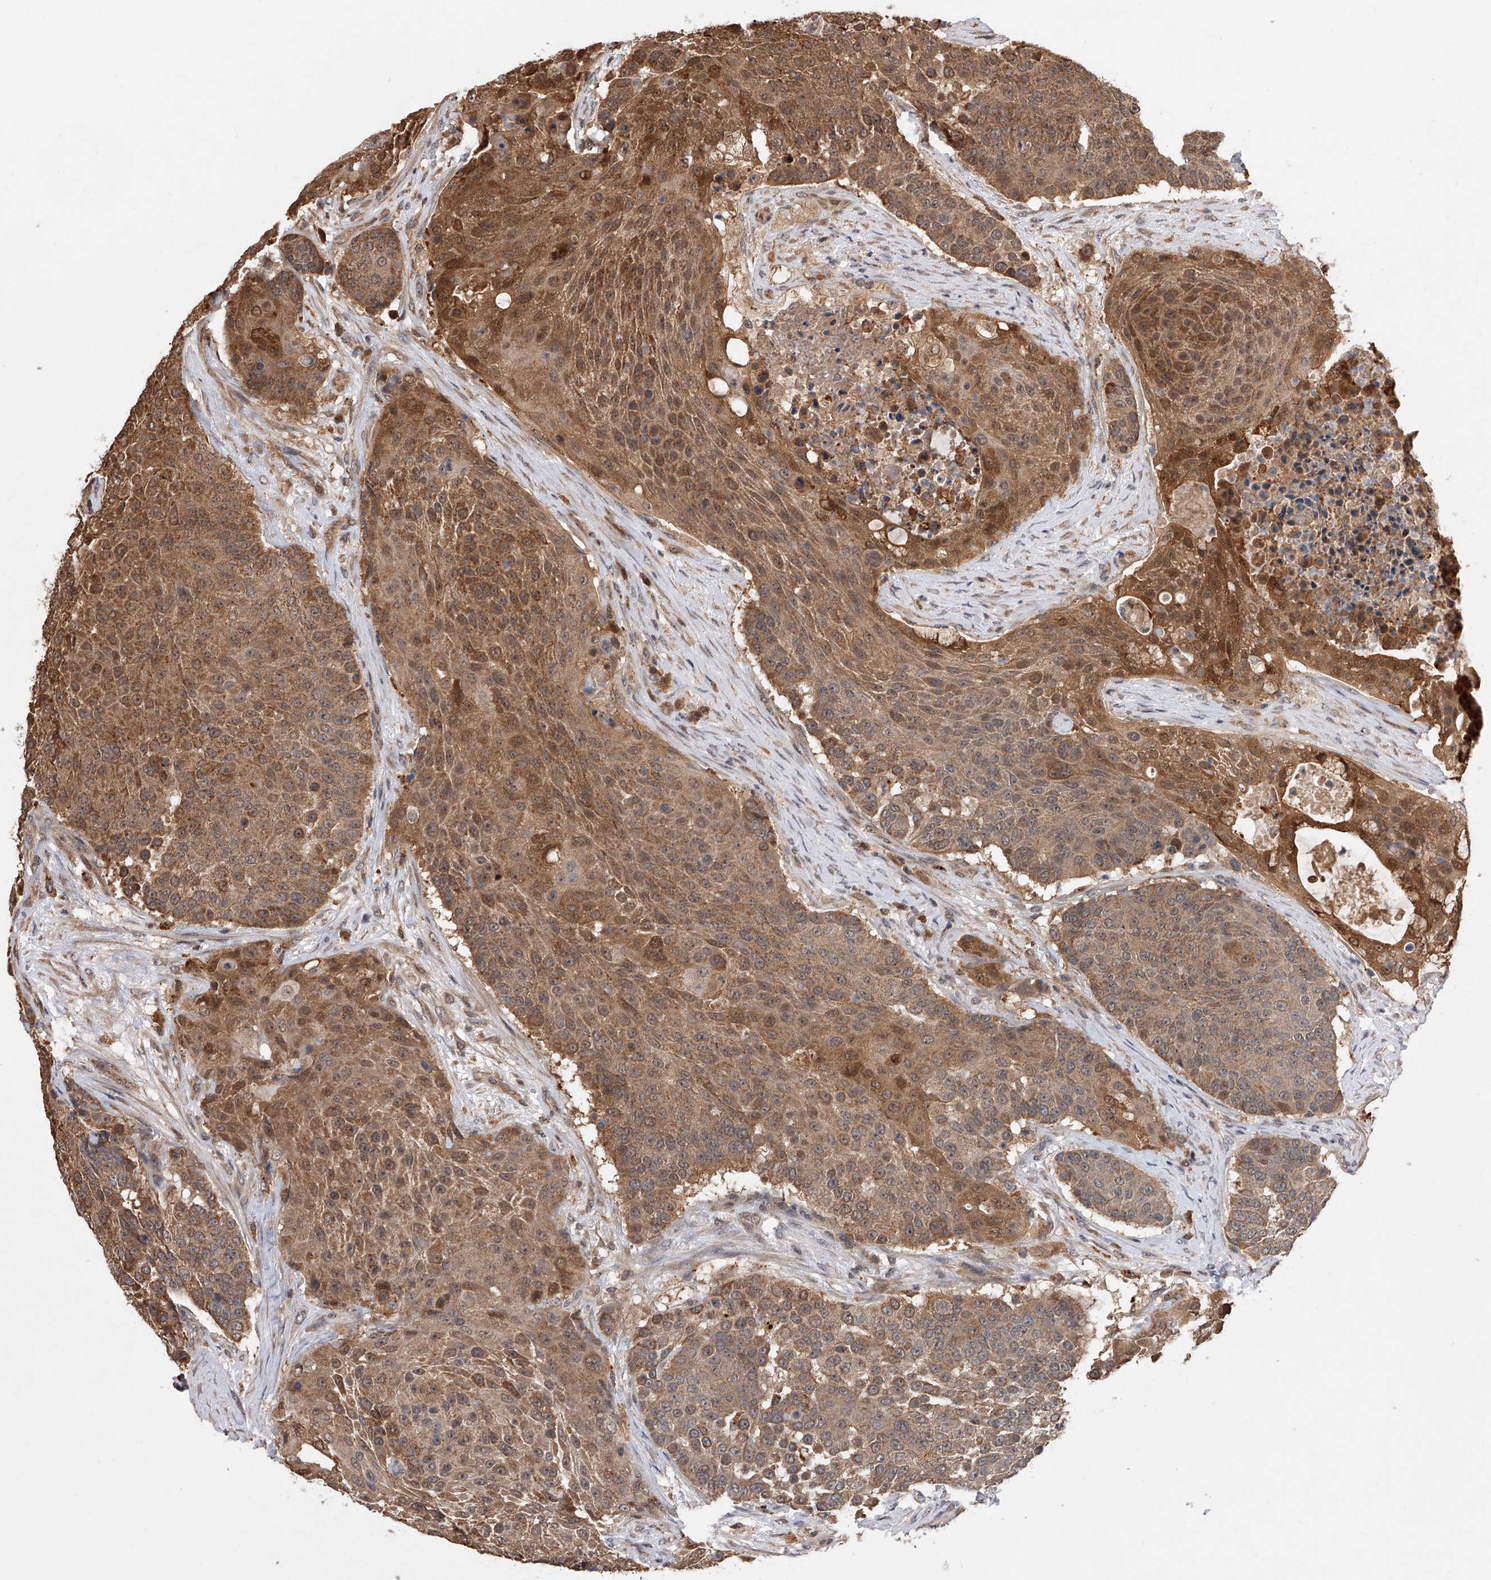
{"staining": {"intensity": "moderate", "quantity": ">75%", "location": "cytoplasmic/membranous"}, "tissue": "urothelial cancer", "cell_type": "Tumor cells", "image_type": "cancer", "snomed": [{"axis": "morphology", "description": "Urothelial carcinoma, High grade"}, {"axis": "topography", "description": "Urinary bladder"}], "caption": "Protein staining demonstrates moderate cytoplasmic/membranous positivity in about >75% of tumor cells in urothelial cancer.", "gene": "GMDS", "patient": {"sex": "female", "age": 63}}